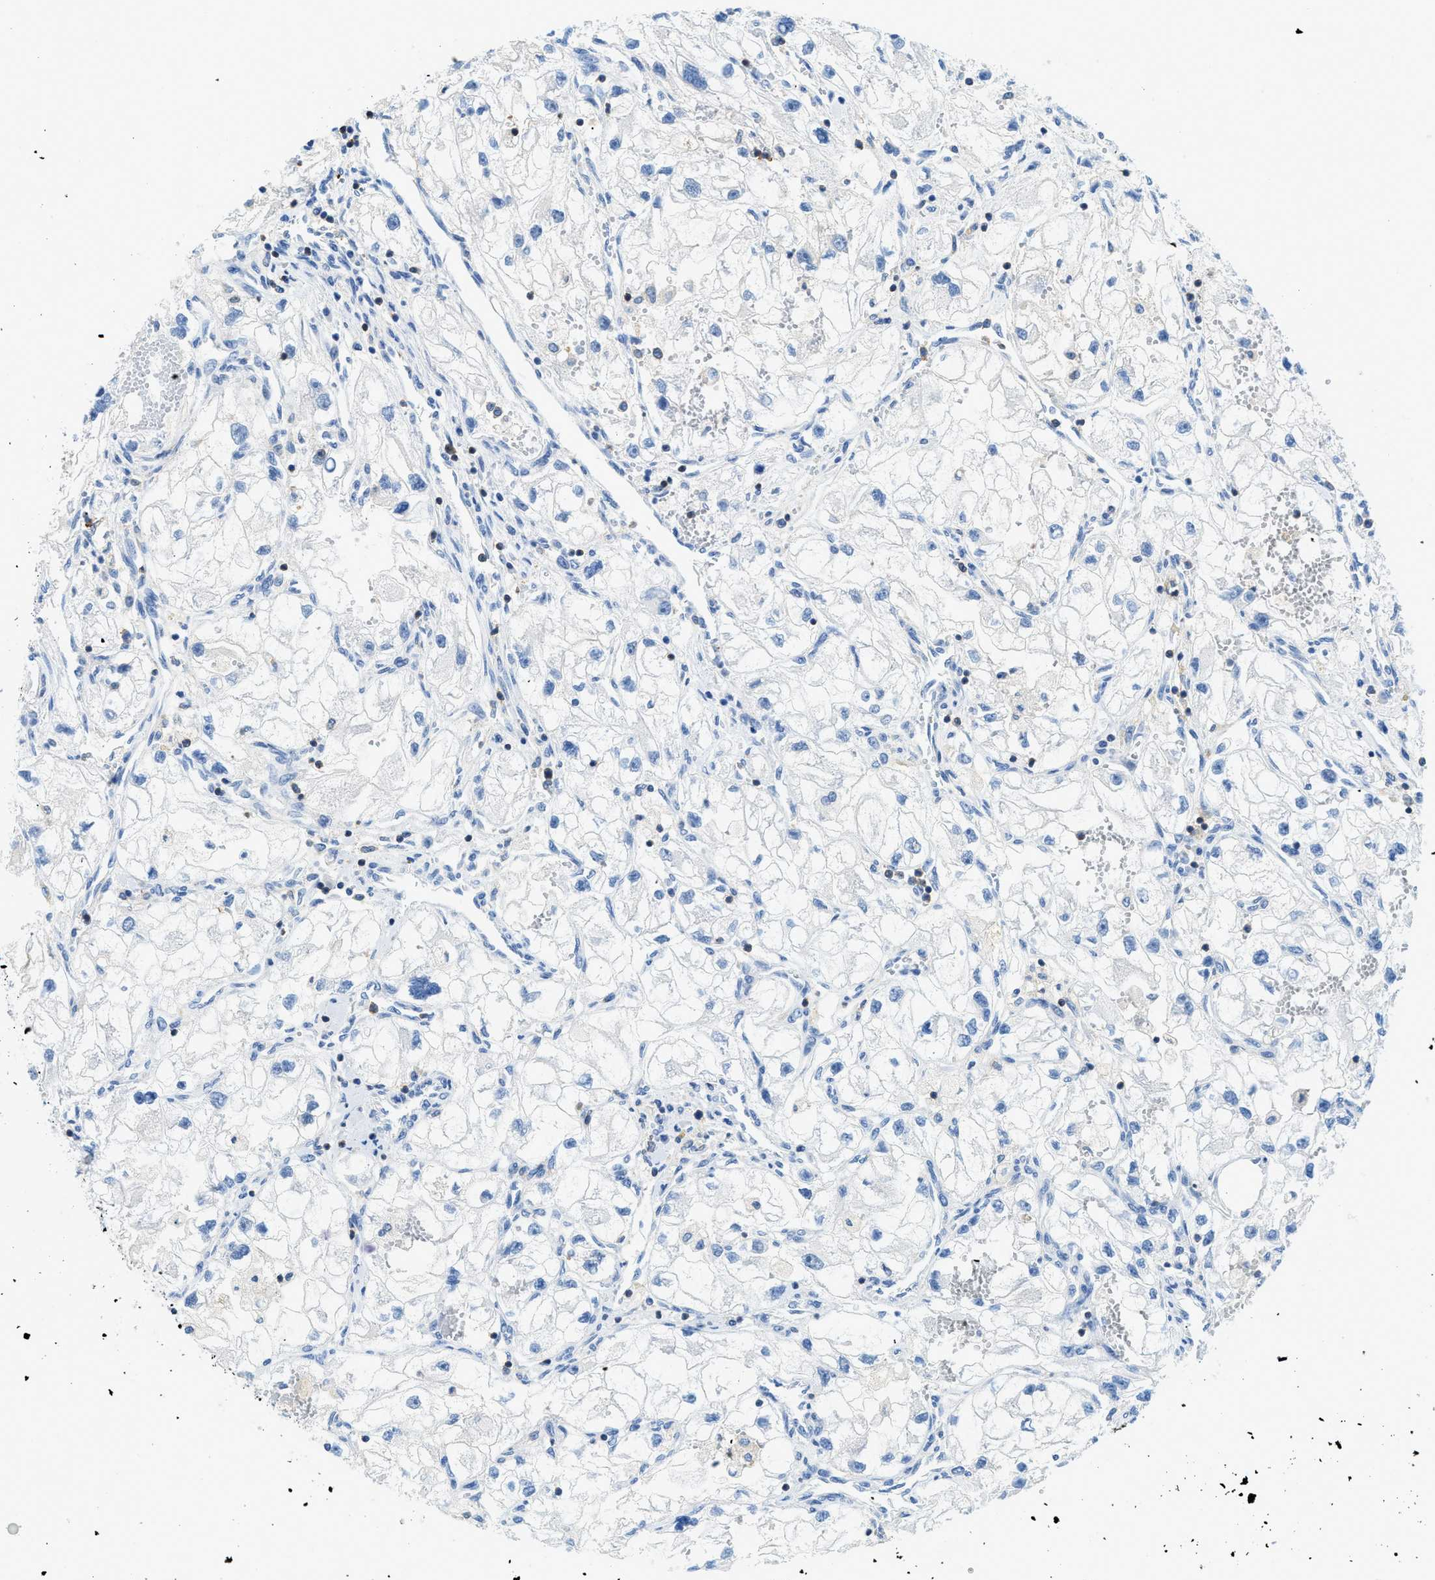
{"staining": {"intensity": "negative", "quantity": "none", "location": "none"}, "tissue": "renal cancer", "cell_type": "Tumor cells", "image_type": "cancer", "snomed": [{"axis": "morphology", "description": "Adenocarcinoma, NOS"}, {"axis": "topography", "description": "Kidney"}], "caption": "DAB immunohistochemical staining of renal cancer reveals no significant positivity in tumor cells. The staining is performed using DAB brown chromogen with nuclei counter-stained in using hematoxylin.", "gene": "FAM151A", "patient": {"sex": "female", "age": 70}}